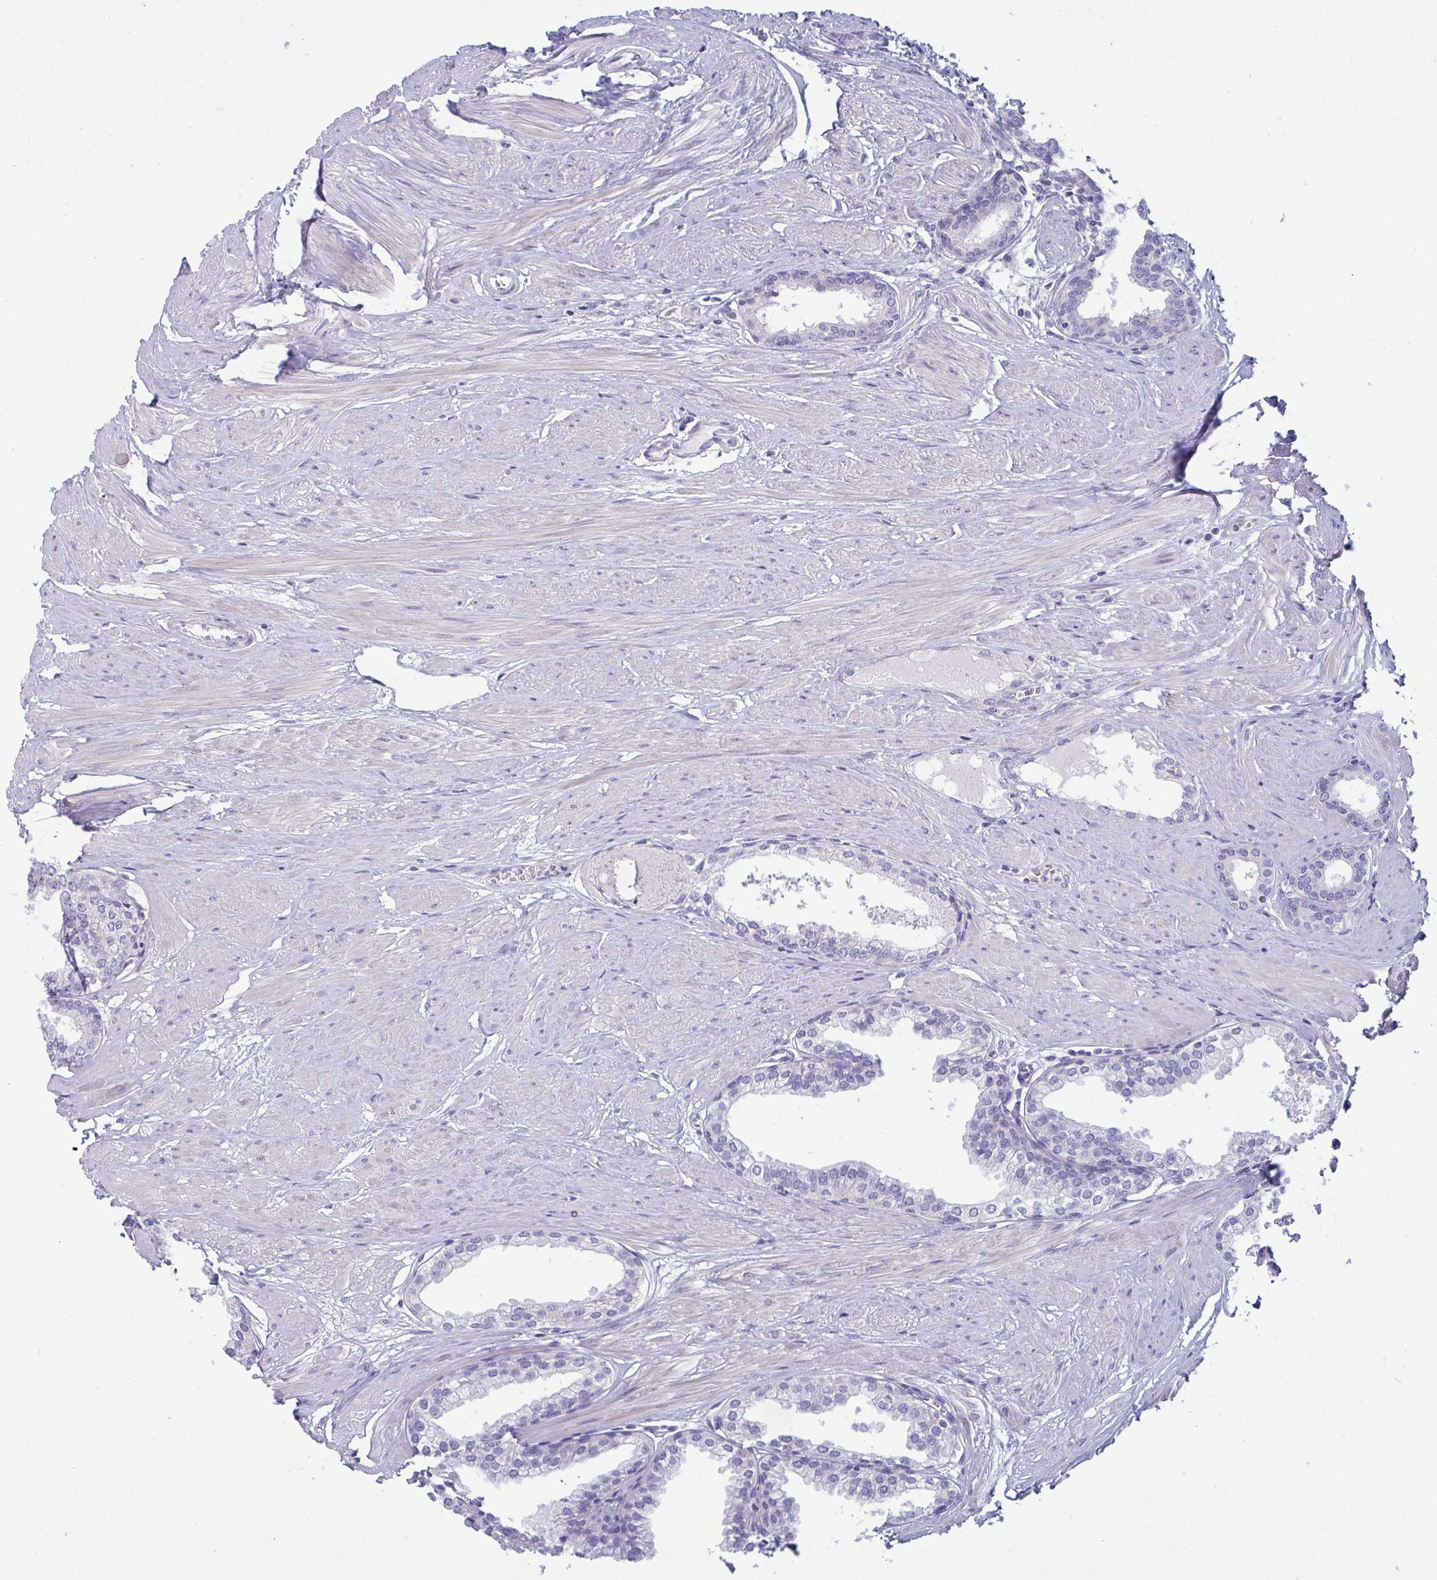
{"staining": {"intensity": "negative", "quantity": "none", "location": "none"}, "tissue": "prostate", "cell_type": "Glandular cells", "image_type": "normal", "snomed": [{"axis": "morphology", "description": "Normal tissue, NOS"}, {"axis": "topography", "description": "Prostate"}, {"axis": "topography", "description": "Peripheral nerve tissue"}], "caption": "DAB immunohistochemical staining of unremarkable prostate demonstrates no significant positivity in glandular cells. (Brightfield microscopy of DAB (3,3'-diaminobenzidine) IHC at high magnification).", "gene": "OXLD1", "patient": {"sex": "male", "age": 55}}